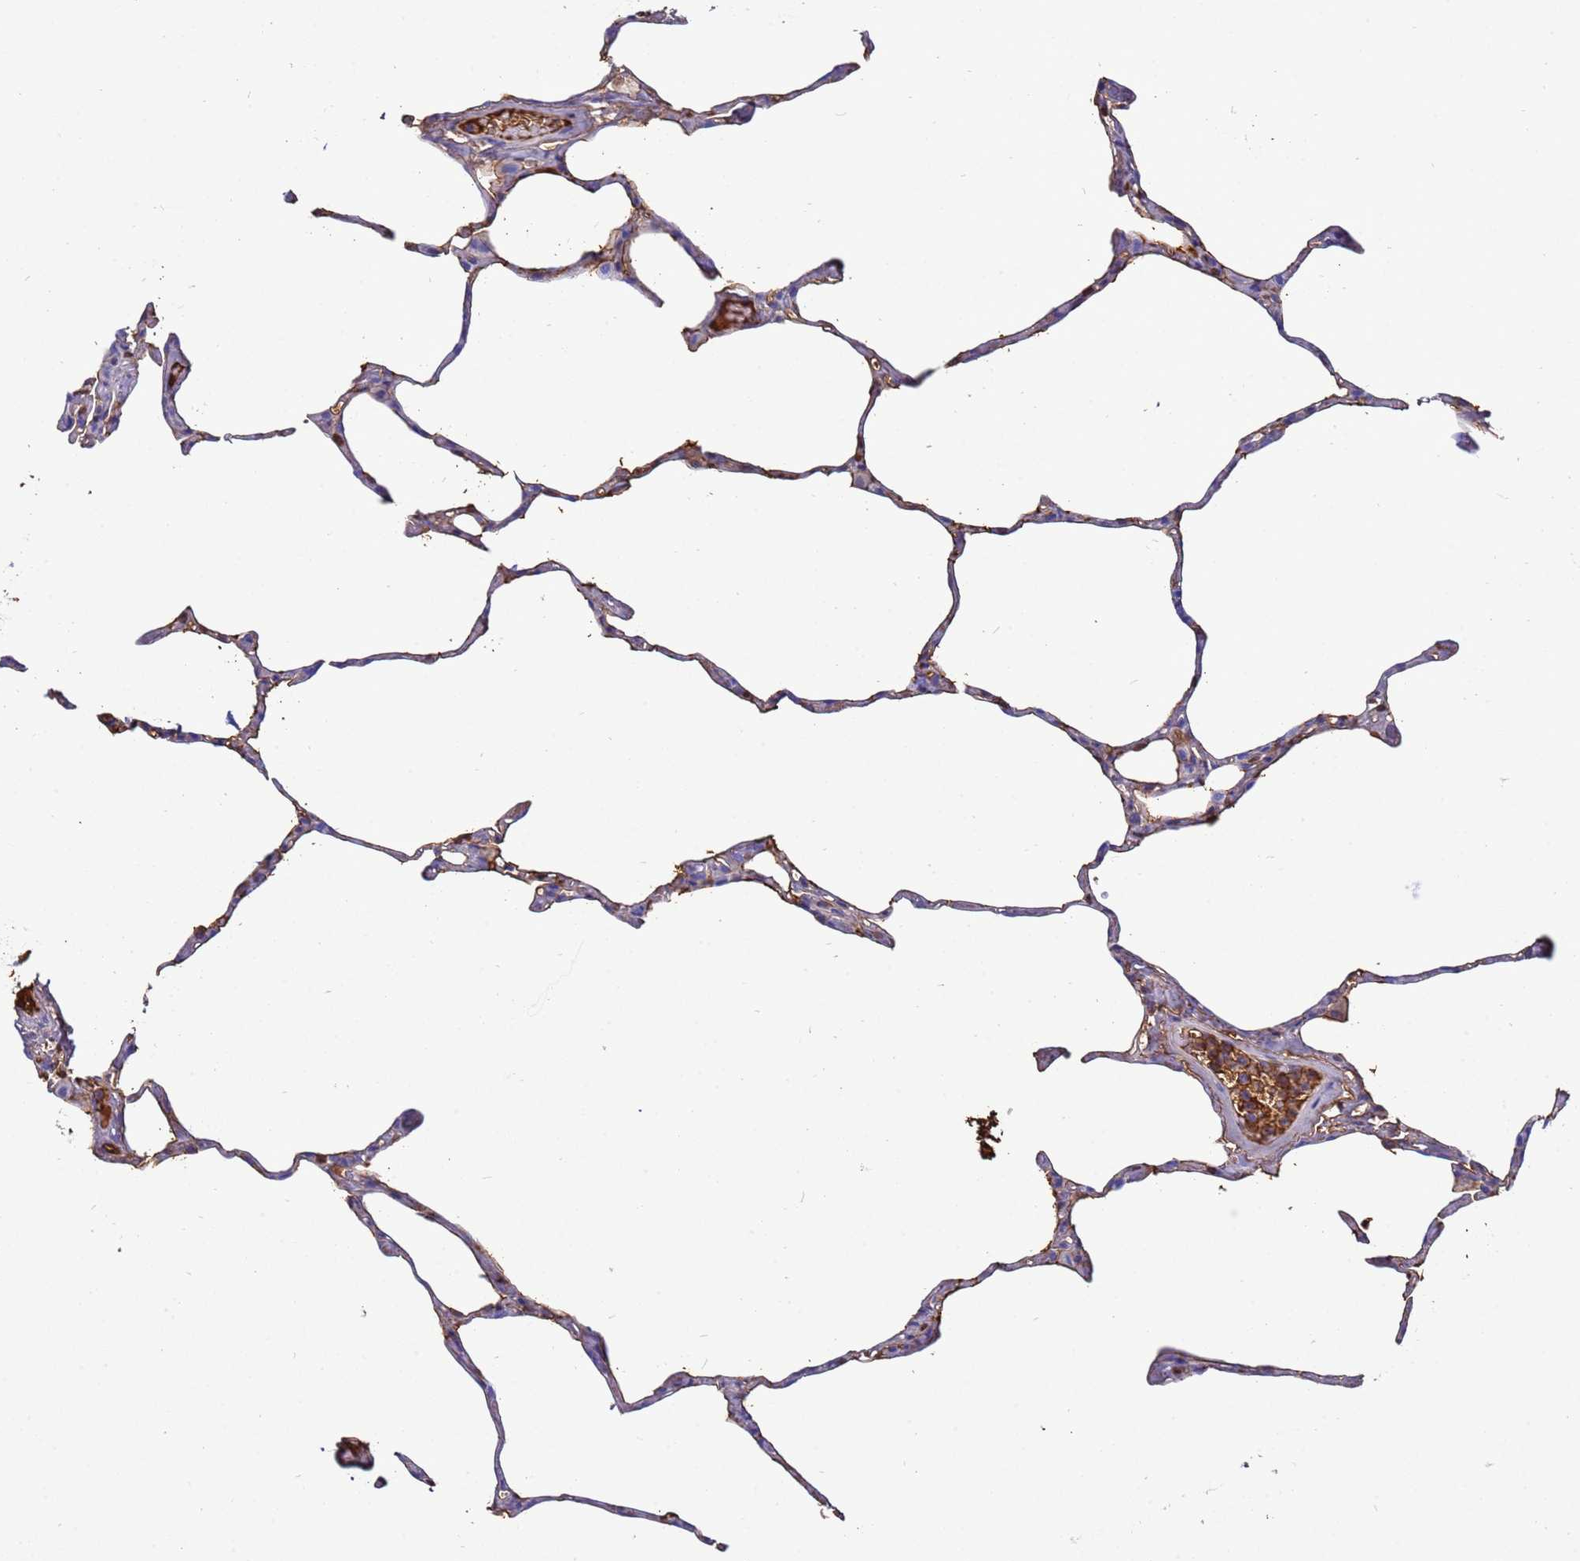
{"staining": {"intensity": "moderate", "quantity": "25%-75%", "location": "cytoplasmic/membranous"}, "tissue": "lung", "cell_type": "Alveolar cells", "image_type": "normal", "snomed": [{"axis": "morphology", "description": "Normal tissue, NOS"}, {"axis": "topography", "description": "Lung"}], "caption": "A high-resolution histopathology image shows immunohistochemistry staining of unremarkable lung, which exhibits moderate cytoplasmic/membranous positivity in approximately 25%-75% of alveolar cells. Nuclei are stained in blue.", "gene": "H1", "patient": {"sex": "male", "age": 65}}